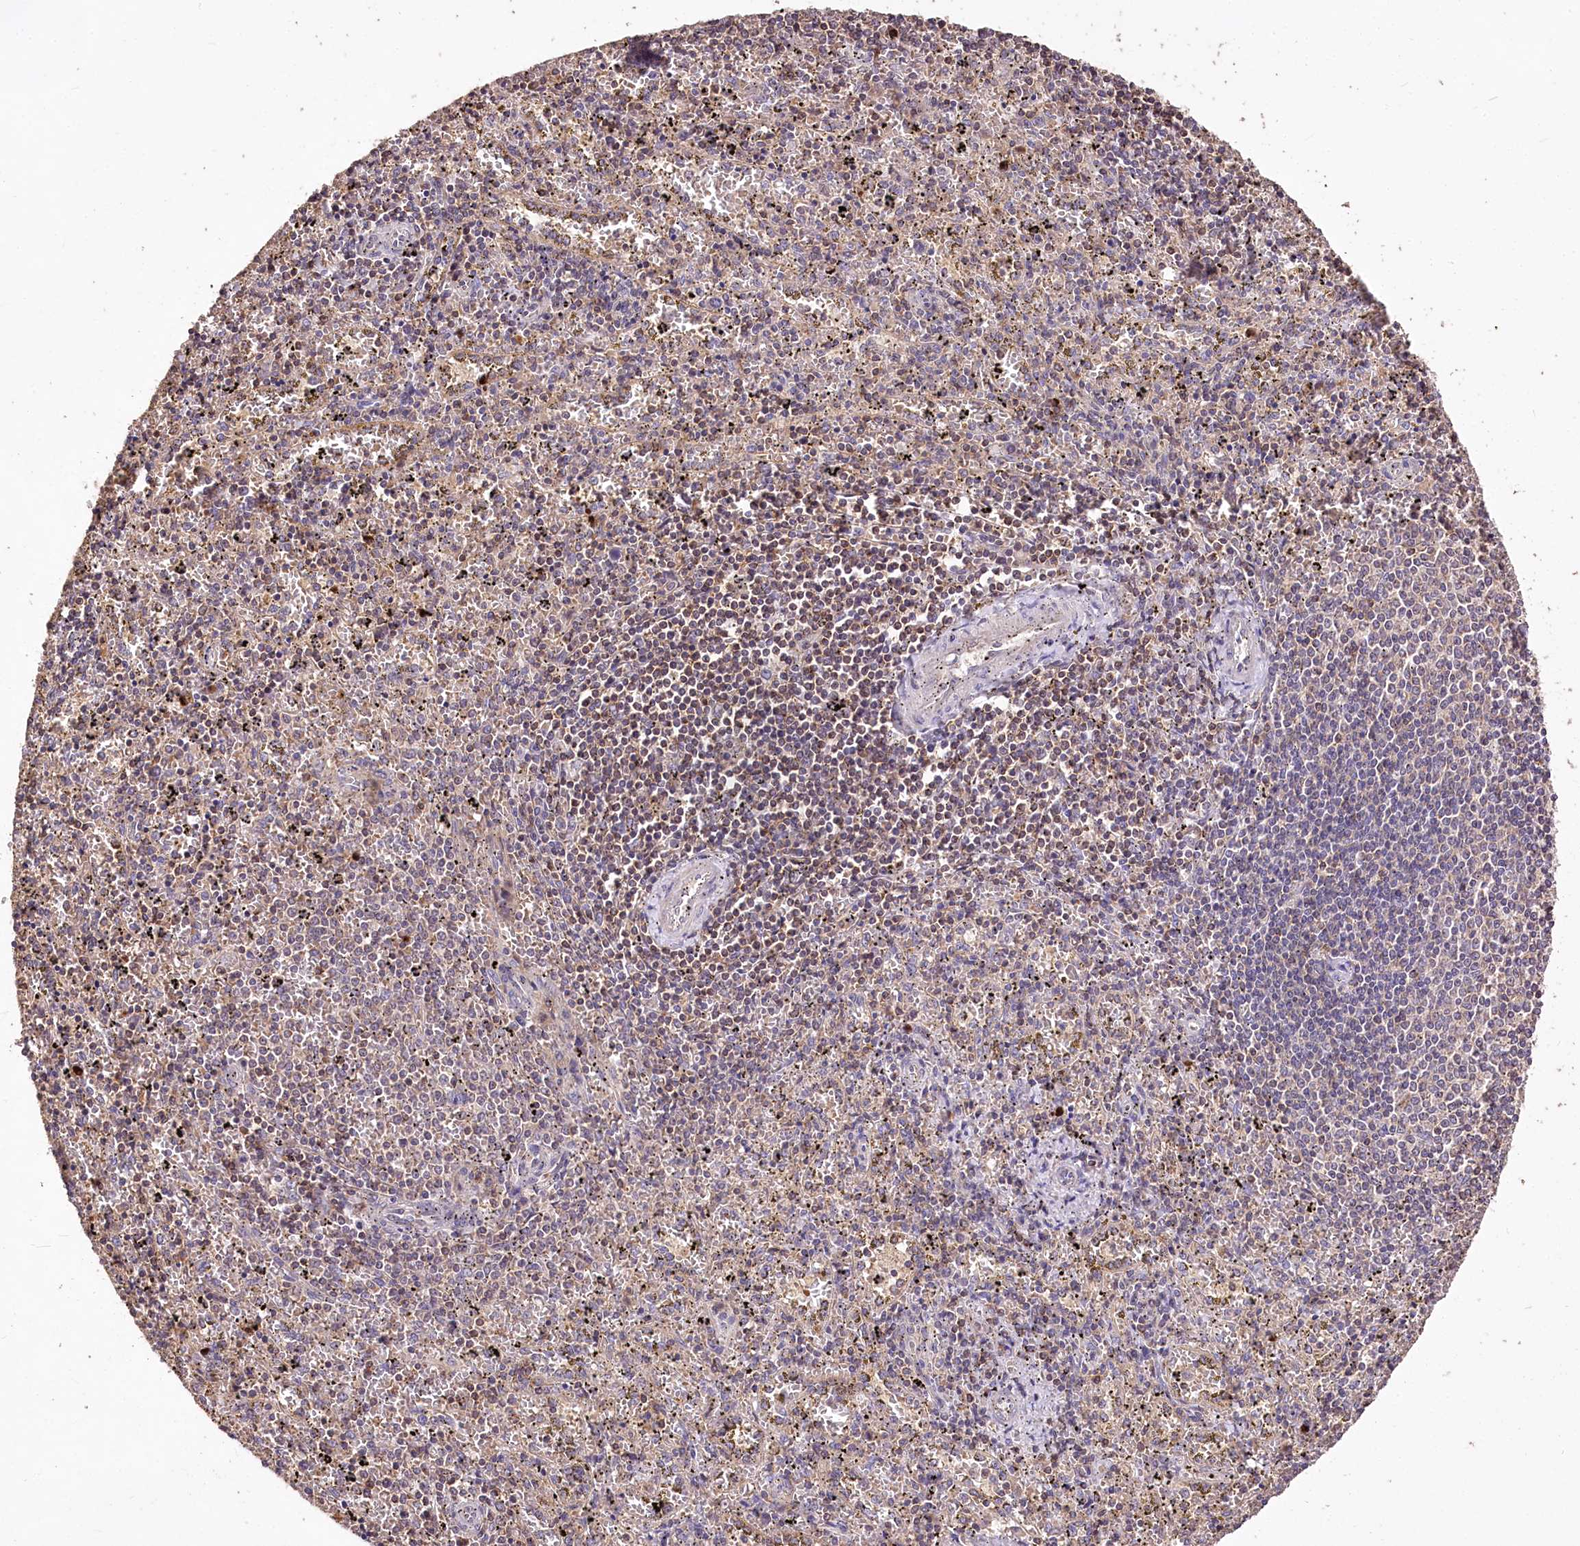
{"staining": {"intensity": "weak", "quantity": "<25%", "location": "nuclear"}, "tissue": "spleen", "cell_type": "Cells in red pulp", "image_type": "normal", "snomed": [{"axis": "morphology", "description": "Normal tissue, NOS"}, {"axis": "topography", "description": "Spleen"}], "caption": "Immunohistochemistry of unremarkable human spleen reveals no positivity in cells in red pulp.", "gene": "SERGEF", "patient": {"sex": "male", "age": 11}}